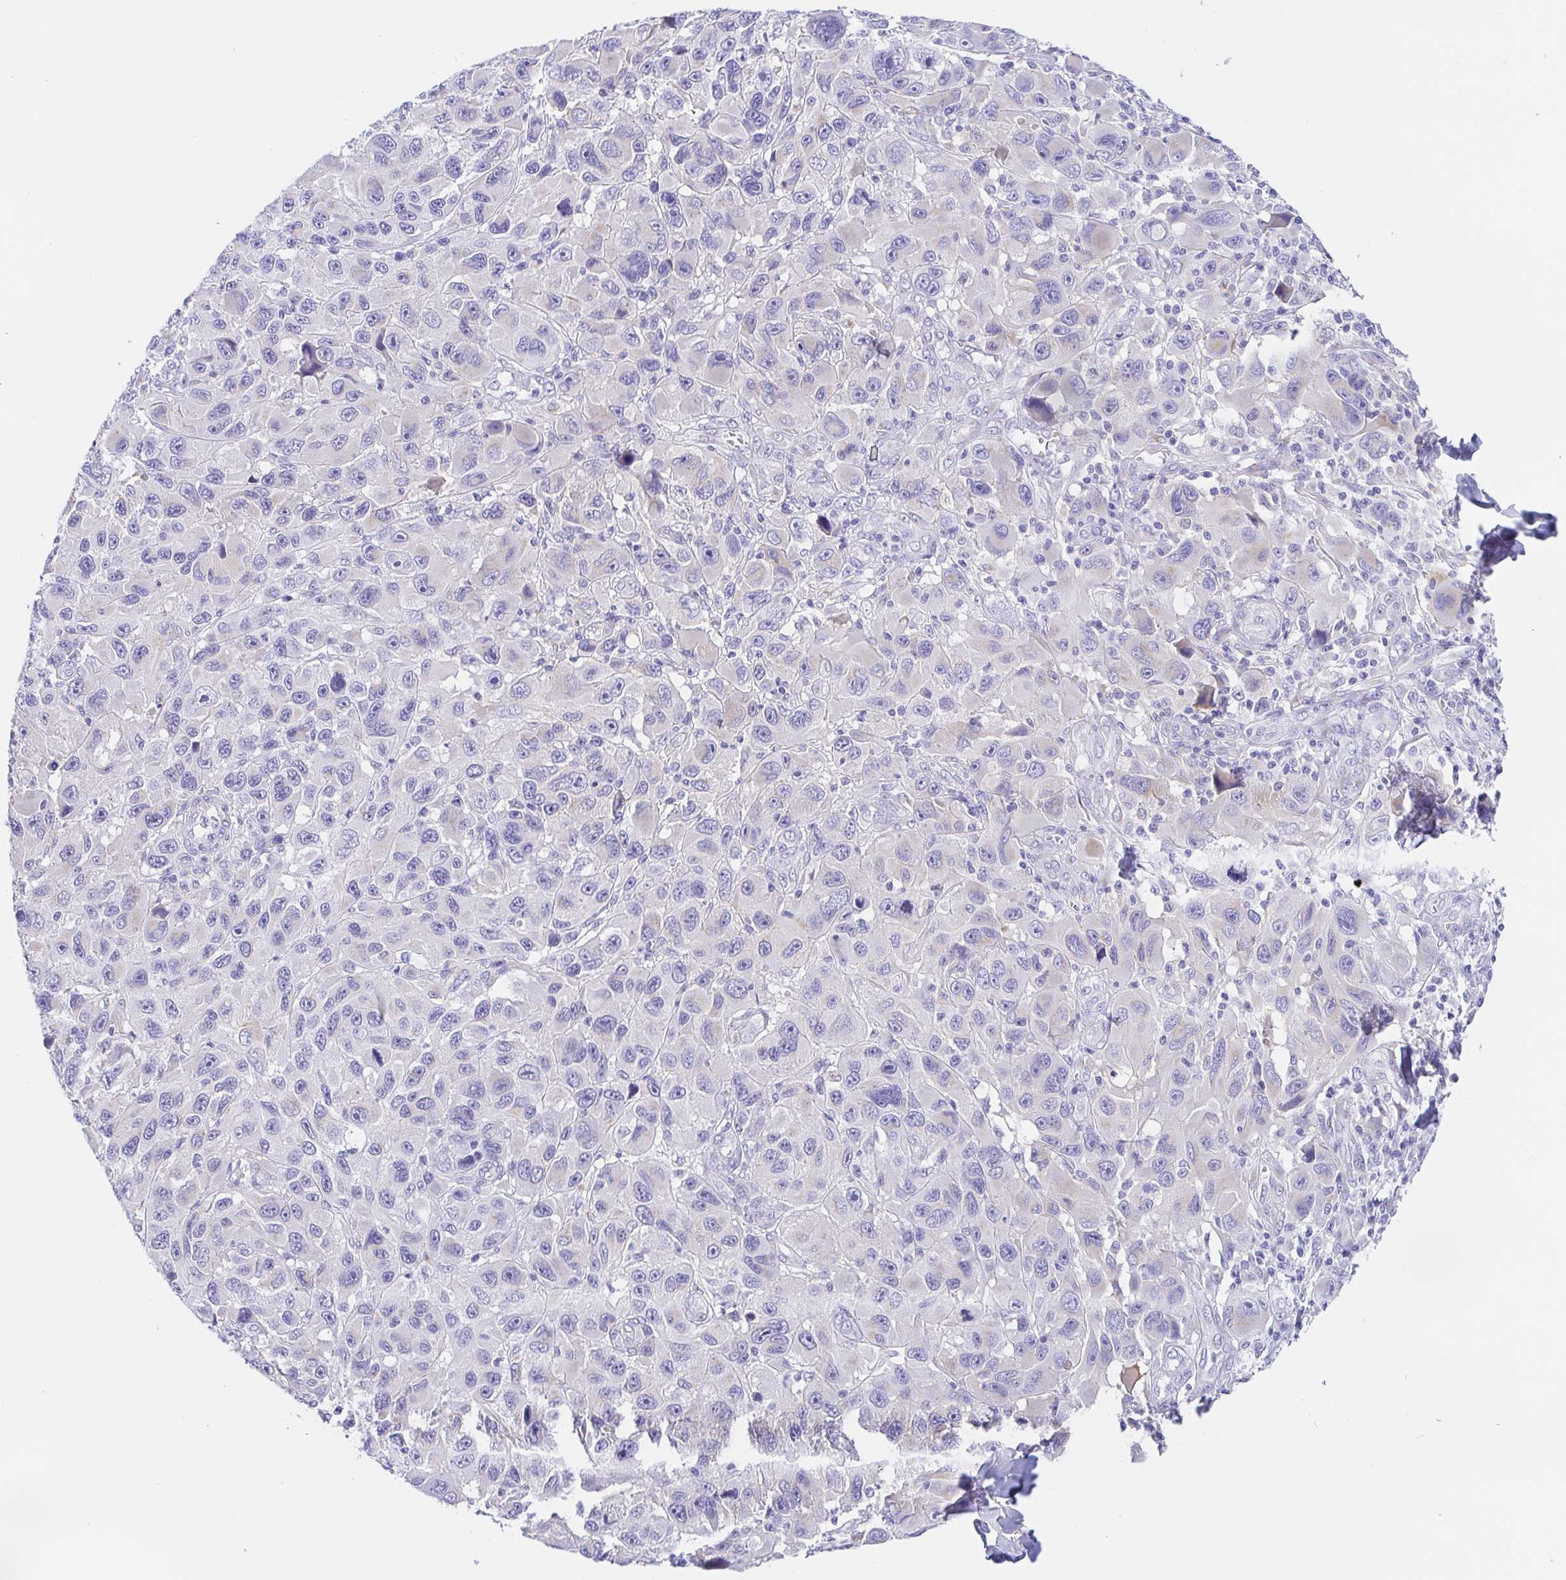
{"staining": {"intensity": "negative", "quantity": "none", "location": "none"}, "tissue": "melanoma", "cell_type": "Tumor cells", "image_type": "cancer", "snomed": [{"axis": "morphology", "description": "Malignant melanoma, NOS"}, {"axis": "topography", "description": "Skin"}], "caption": "Melanoma stained for a protein using IHC exhibits no expression tumor cells.", "gene": "SCG3", "patient": {"sex": "male", "age": 53}}